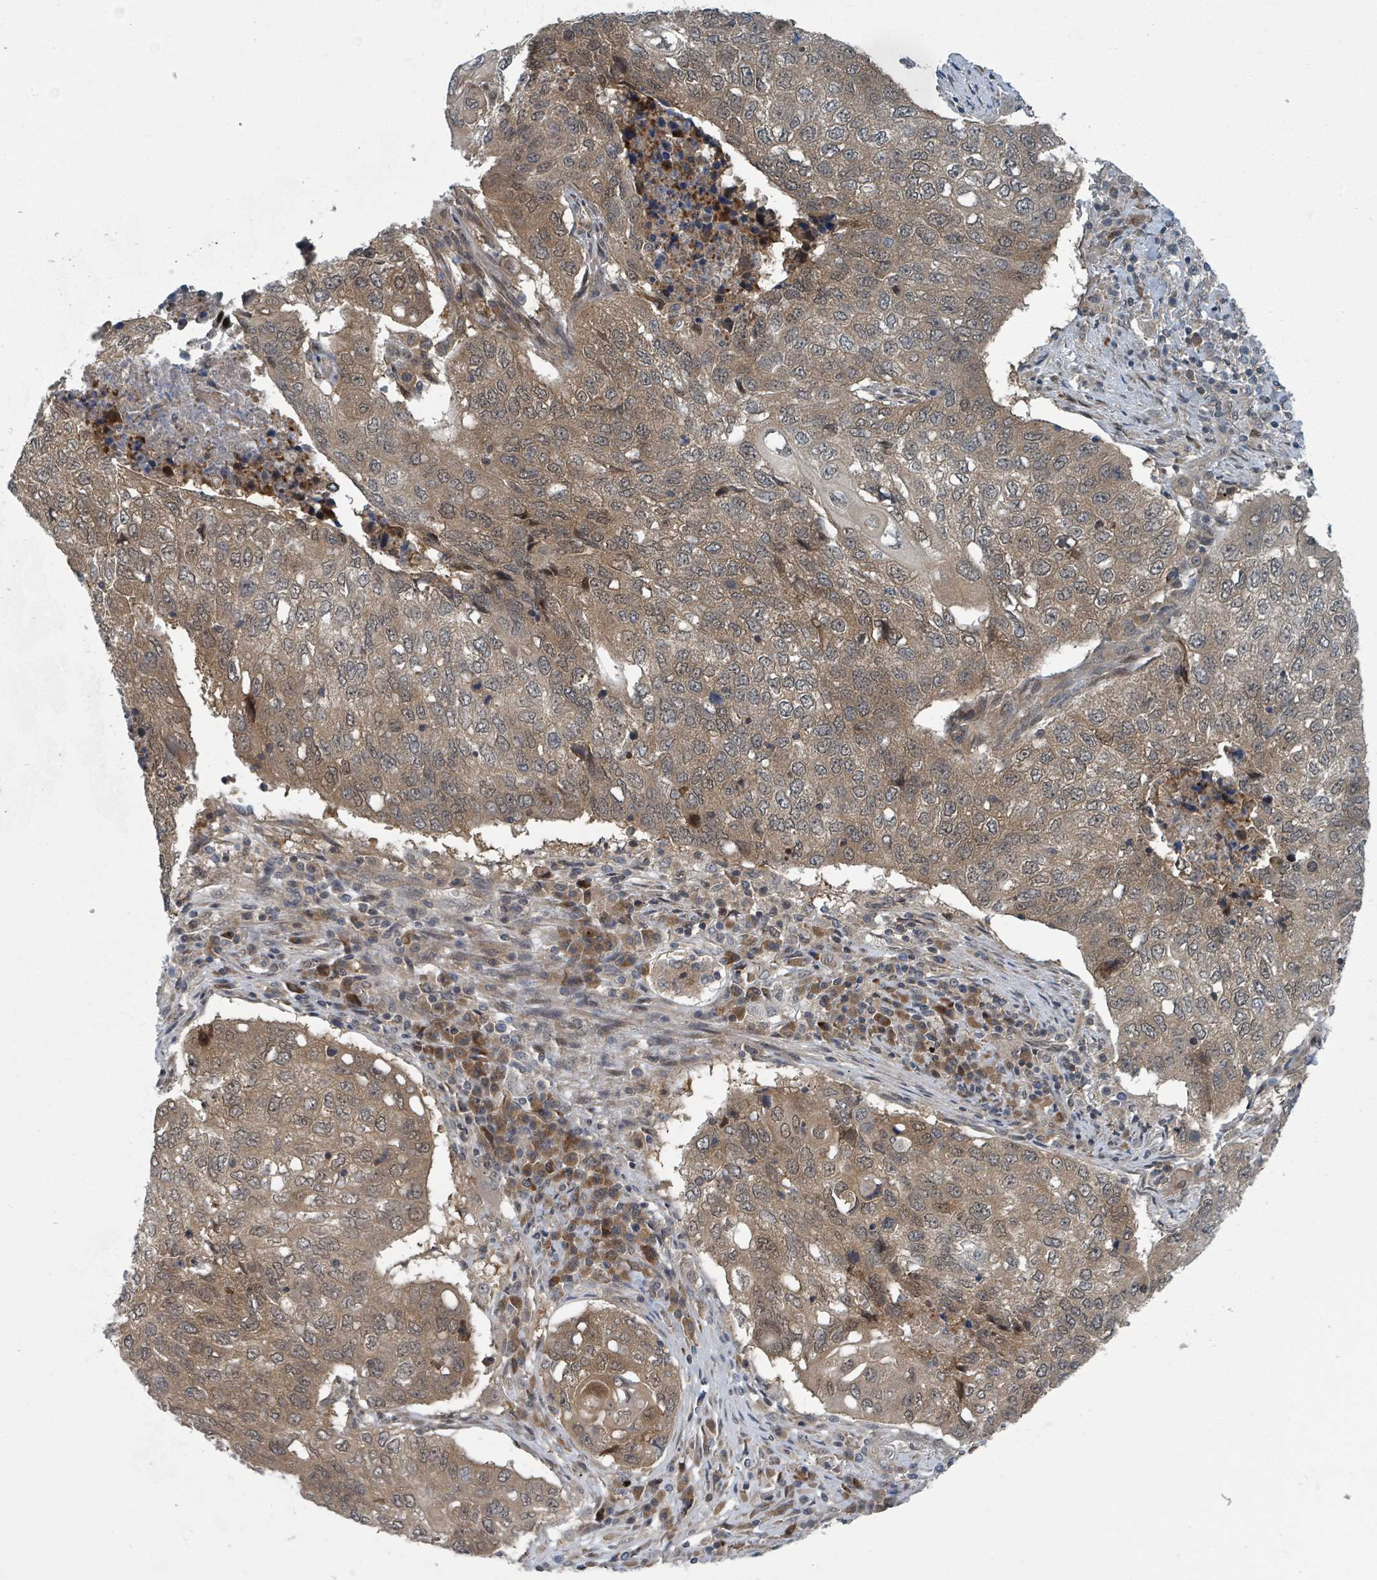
{"staining": {"intensity": "moderate", "quantity": ">75%", "location": "cytoplasmic/membranous,nuclear"}, "tissue": "lung cancer", "cell_type": "Tumor cells", "image_type": "cancer", "snomed": [{"axis": "morphology", "description": "Squamous cell carcinoma, NOS"}, {"axis": "topography", "description": "Lung"}], "caption": "A medium amount of moderate cytoplasmic/membranous and nuclear staining is appreciated in approximately >75% of tumor cells in squamous cell carcinoma (lung) tissue.", "gene": "GOLGA7", "patient": {"sex": "female", "age": 63}}